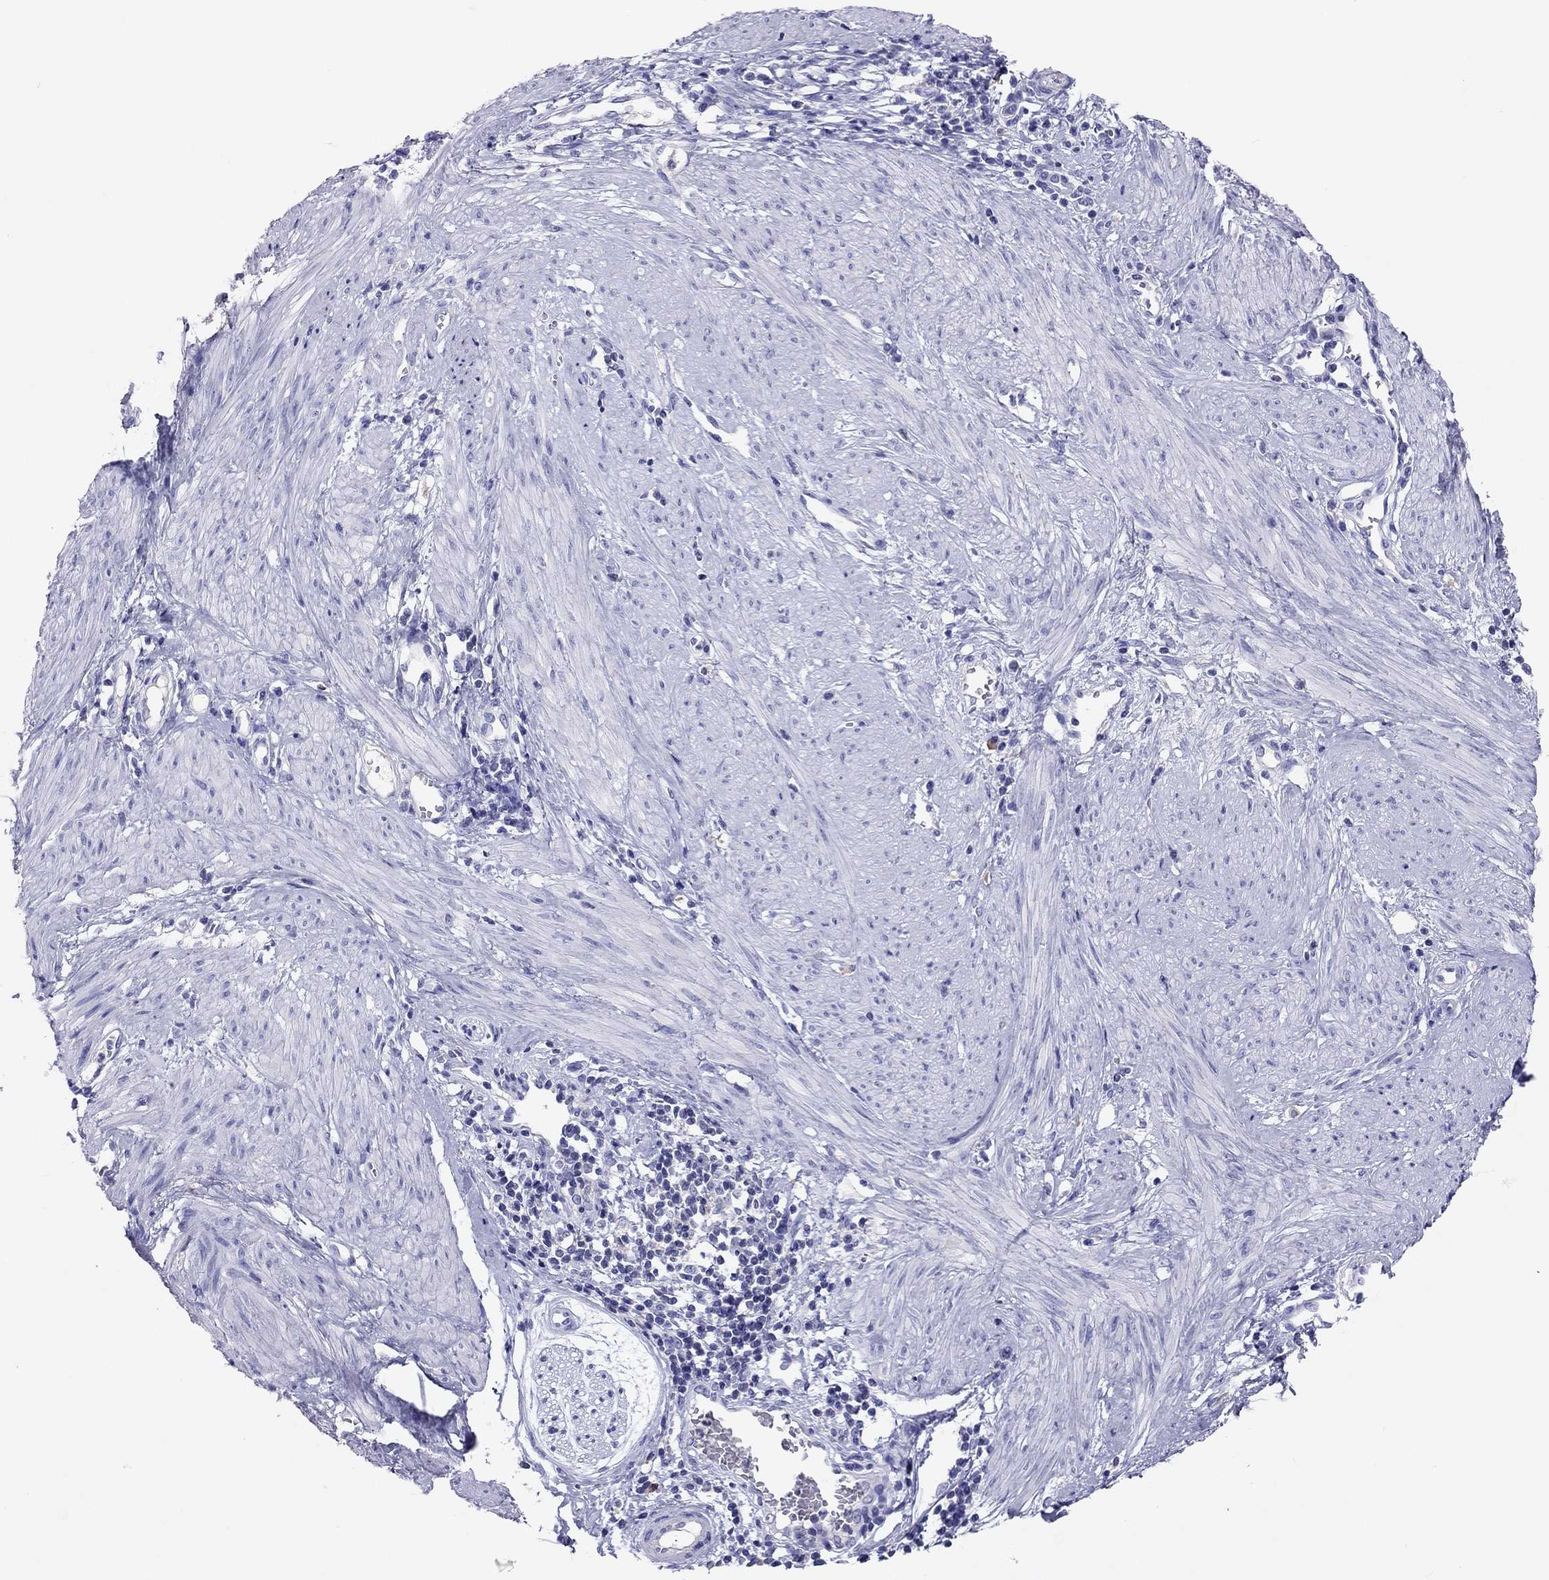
{"staining": {"intensity": "negative", "quantity": "none", "location": "none"}, "tissue": "cervical cancer", "cell_type": "Tumor cells", "image_type": "cancer", "snomed": [{"axis": "morphology", "description": "Squamous cell carcinoma, NOS"}, {"axis": "topography", "description": "Cervix"}], "caption": "Immunohistochemistry micrograph of neoplastic tissue: human squamous cell carcinoma (cervical) stained with DAB (3,3'-diaminobenzidine) shows no significant protein positivity in tumor cells. (Brightfield microscopy of DAB immunohistochemistry (IHC) at high magnification).", "gene": "CALHM1", "patient": {"sex": "female", "age": 39}}